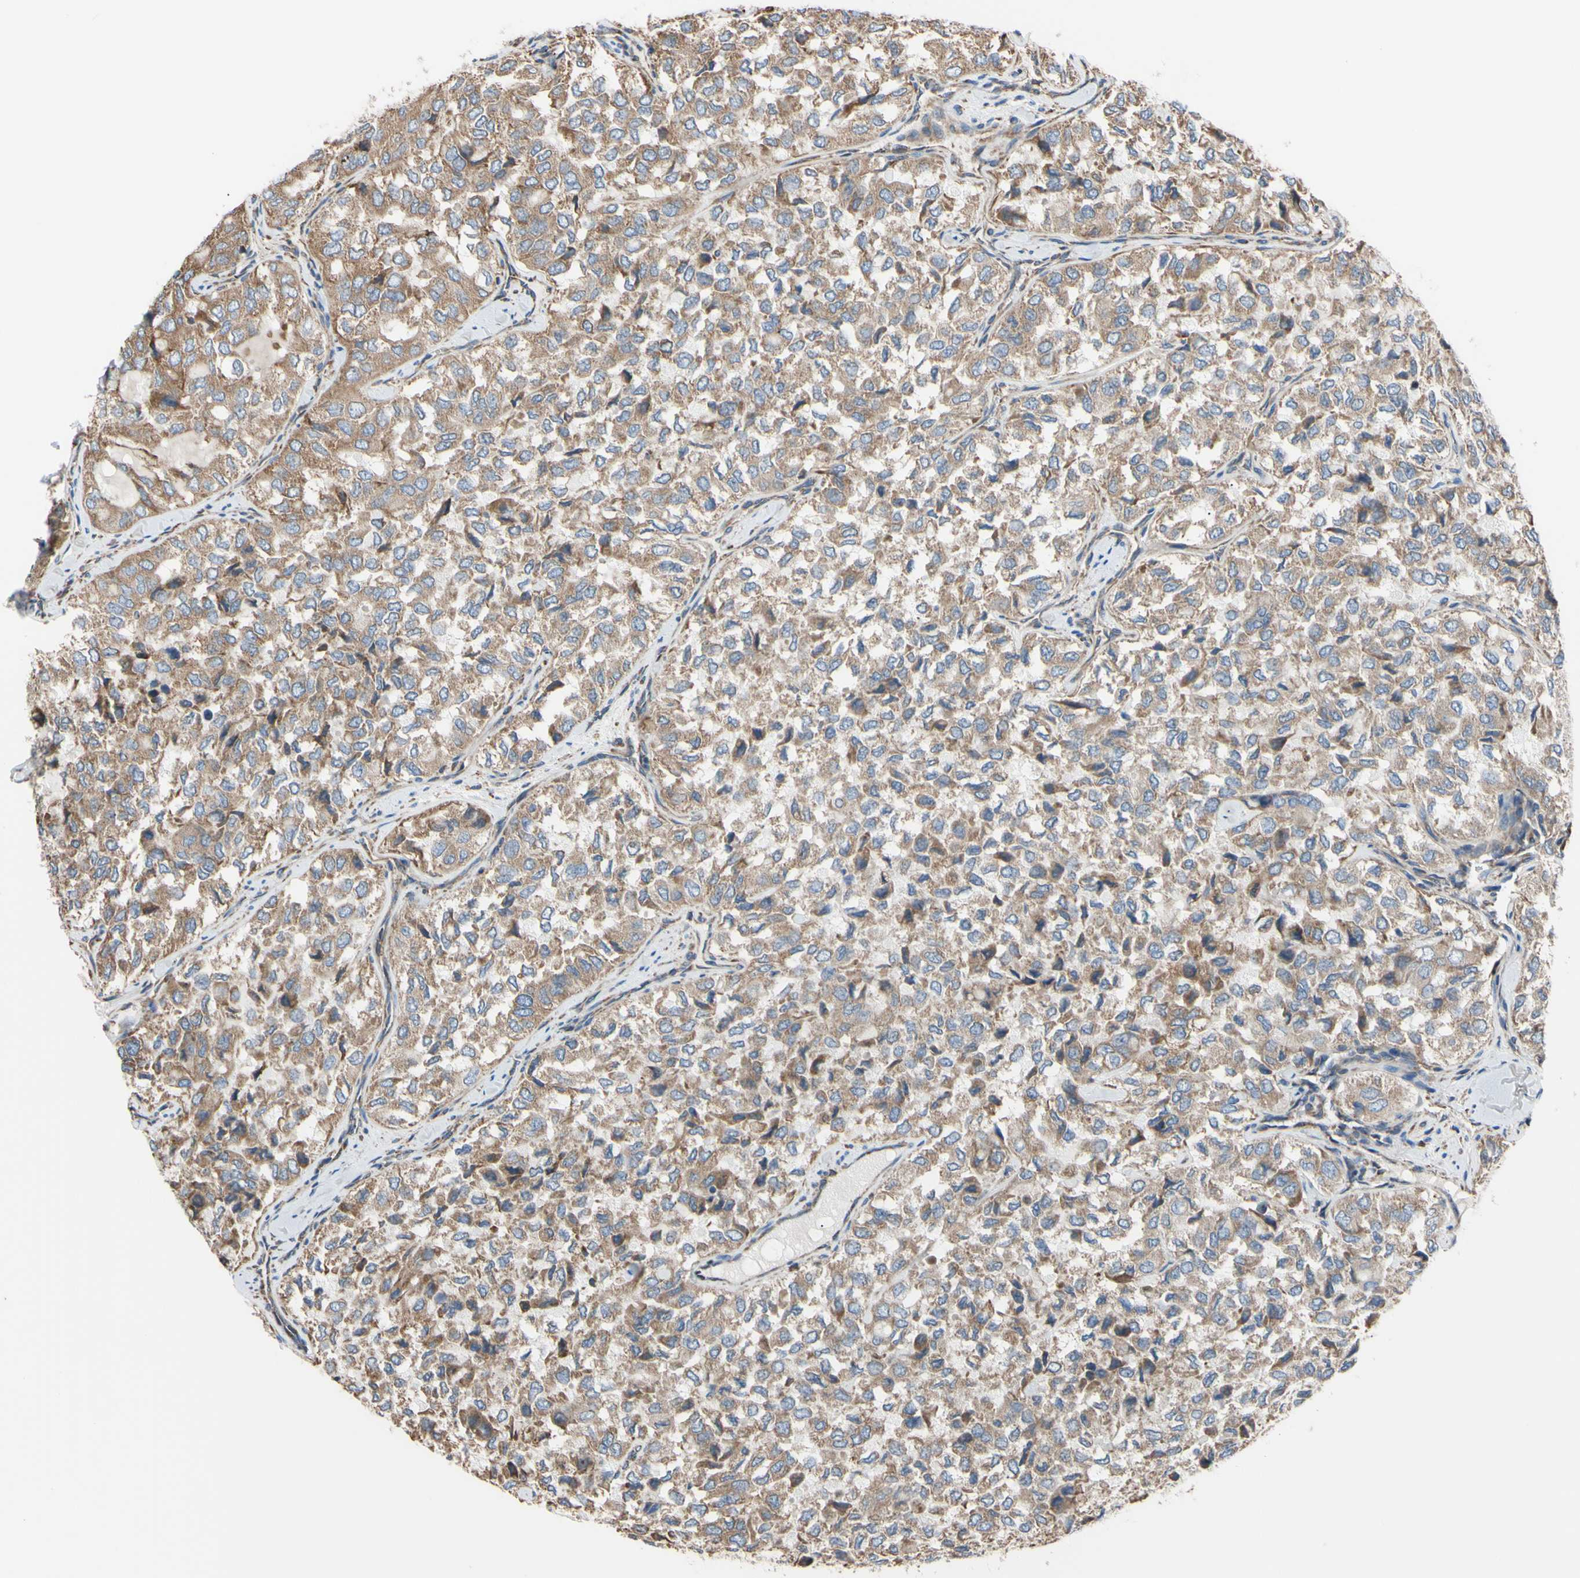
{"staining": {"intensity": "moderate", "quantity": ">75%", "location": "cytoplasmic/membranous"}, "tissue": "thyroid cancer", "cell_type": "Tumor cells", "image_type": "cancer", "snomed": [{"axis": "morphology", "description": "Follicular adenoma carcinoma, NOS"}, {"axis": "topography", "description": "Thyroid gland"}], "caption": "Human thyroid cancer stained with a protein marker shows moderate staining in tumor cells.", "gene": "BMF", "patient": {"sex": "male", "age": 75}}